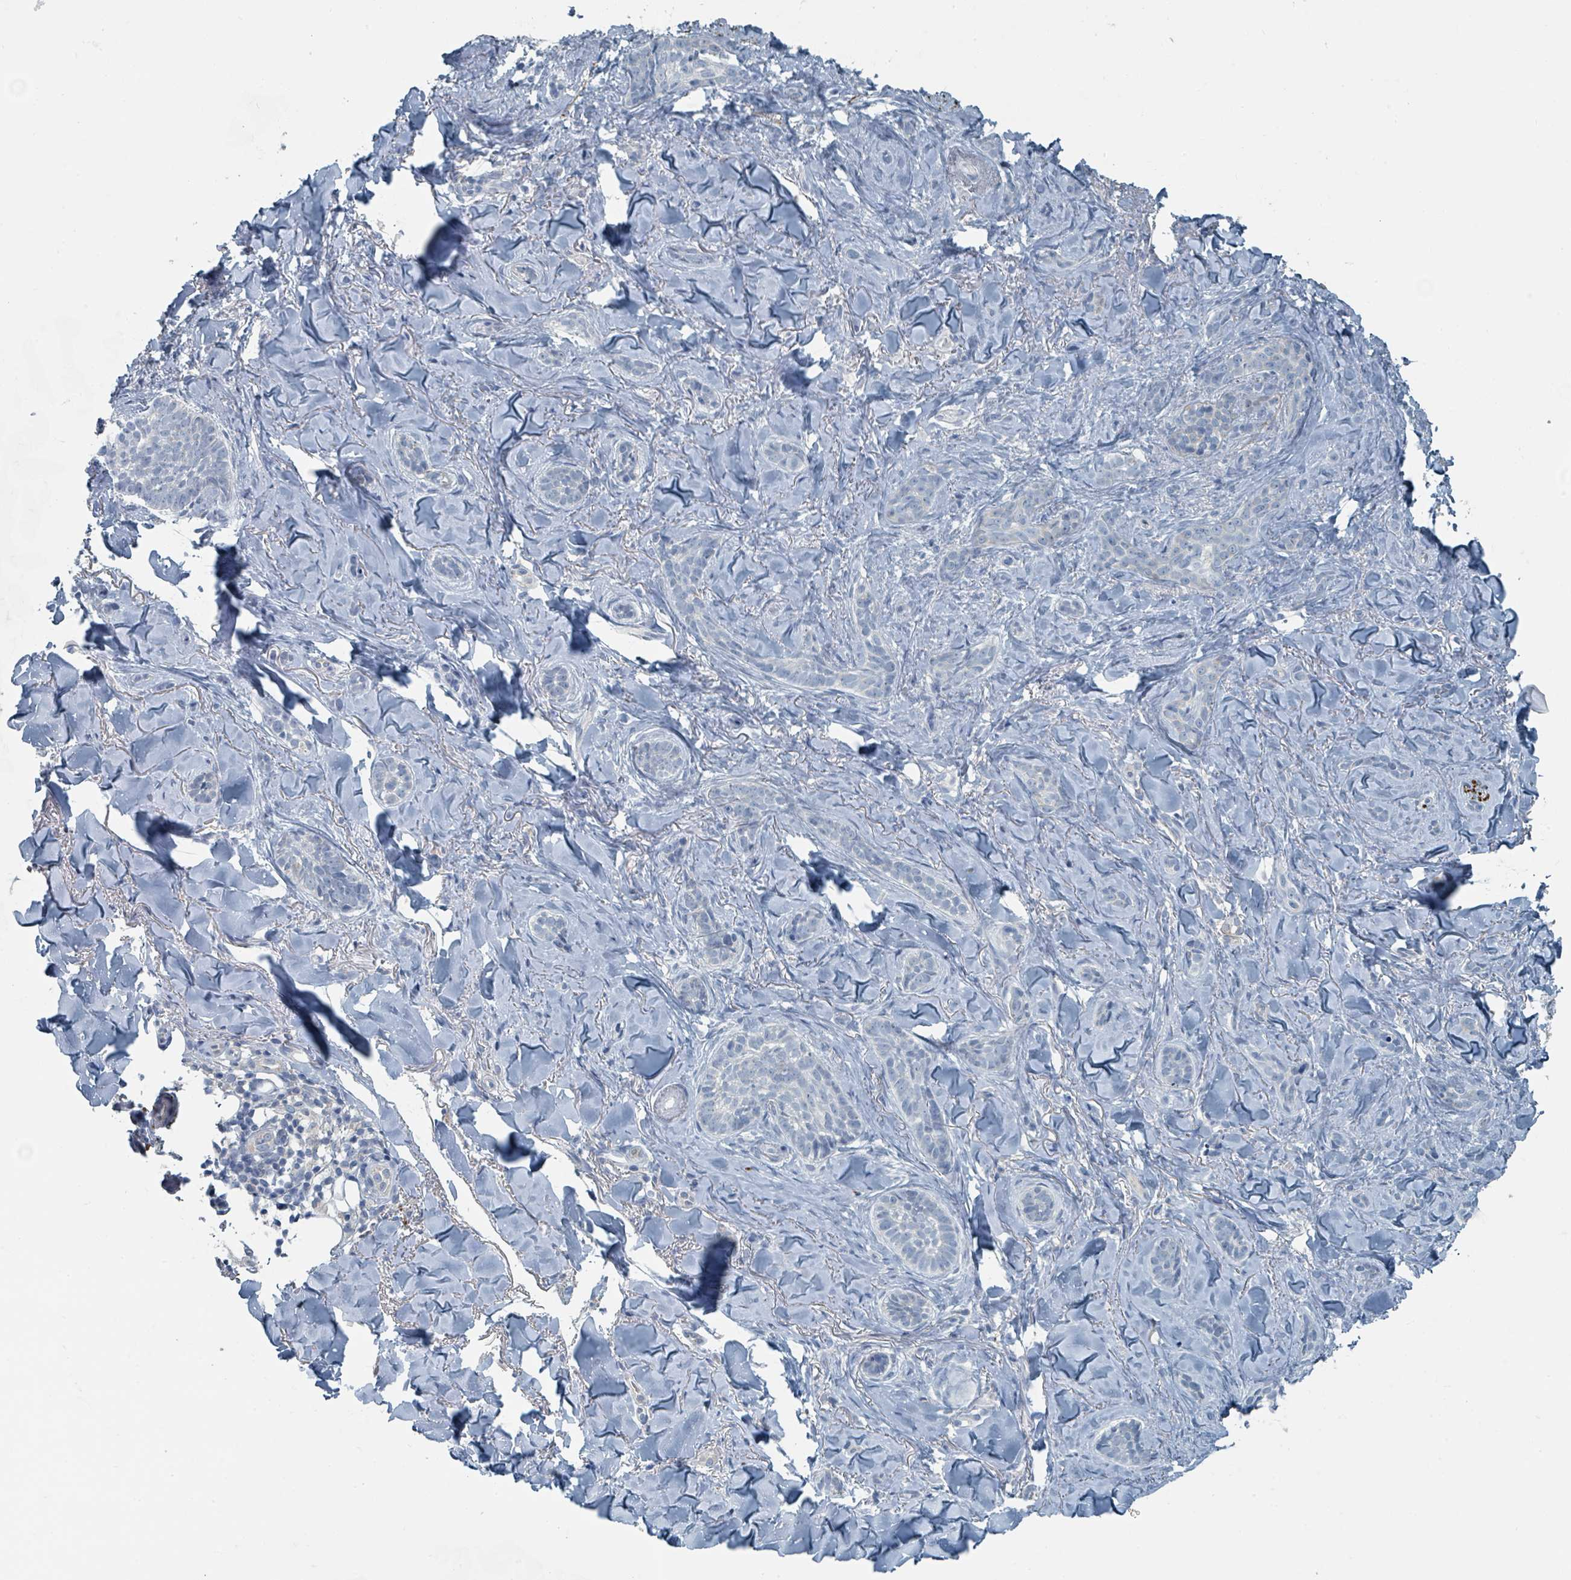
{"staining": {"intensity": "negative", "quantity": "none", "location": "none"}, "tissue": "skin cancer", "cell_type": "Tumor cells", "image_type": "cancer", "snomed": [{"axis": "morphology", "description": "Basal cell carcinoma"}, {"axis": "topography", "description": "Skin"}], "caption": "Immunohistochemical staining of basal cell carcinoma (skin) demonstrates no significant positivity in tumor cells.", "gene": "RASA4", "patient": {"sex": "female", "age": 55}}